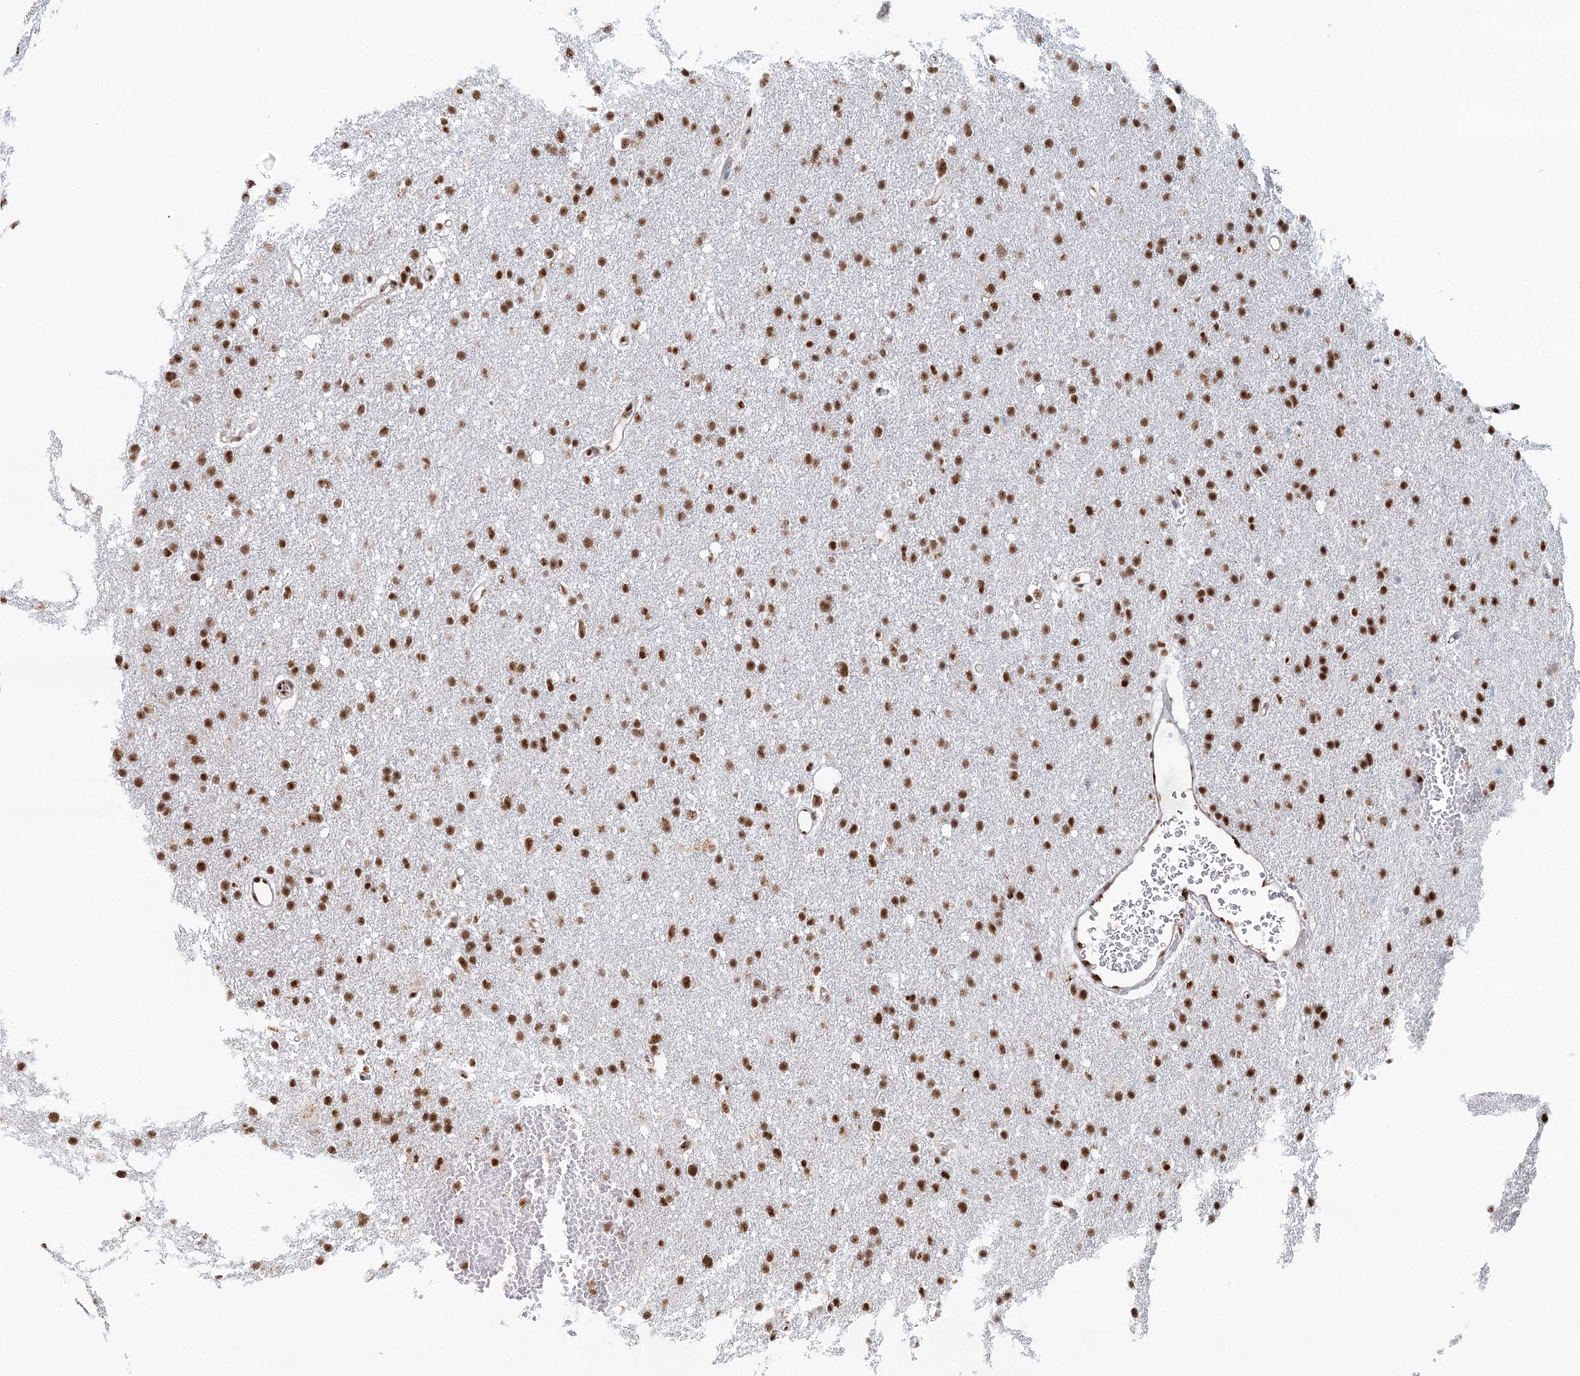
{"staining": {"intensity": "strong", "quantity": ">75%", "location": "nuclear"}, "tissue": "glioma", "cell_type": "Tumor cells", "image_type": "cancer", "snomed": [{"axis": "morphology", "description": "Glioma, malignant, High grade"}, {"axis": "topography", "description": "Cerebral cortex"}], "caption": "Protein expression analysis of human malignant high-grade glioma reveals strong nuclear expression in approximately >75% of tumor cells.", "gene": "GPALPP1", "patient": {"sex": "female", "age": 36}}